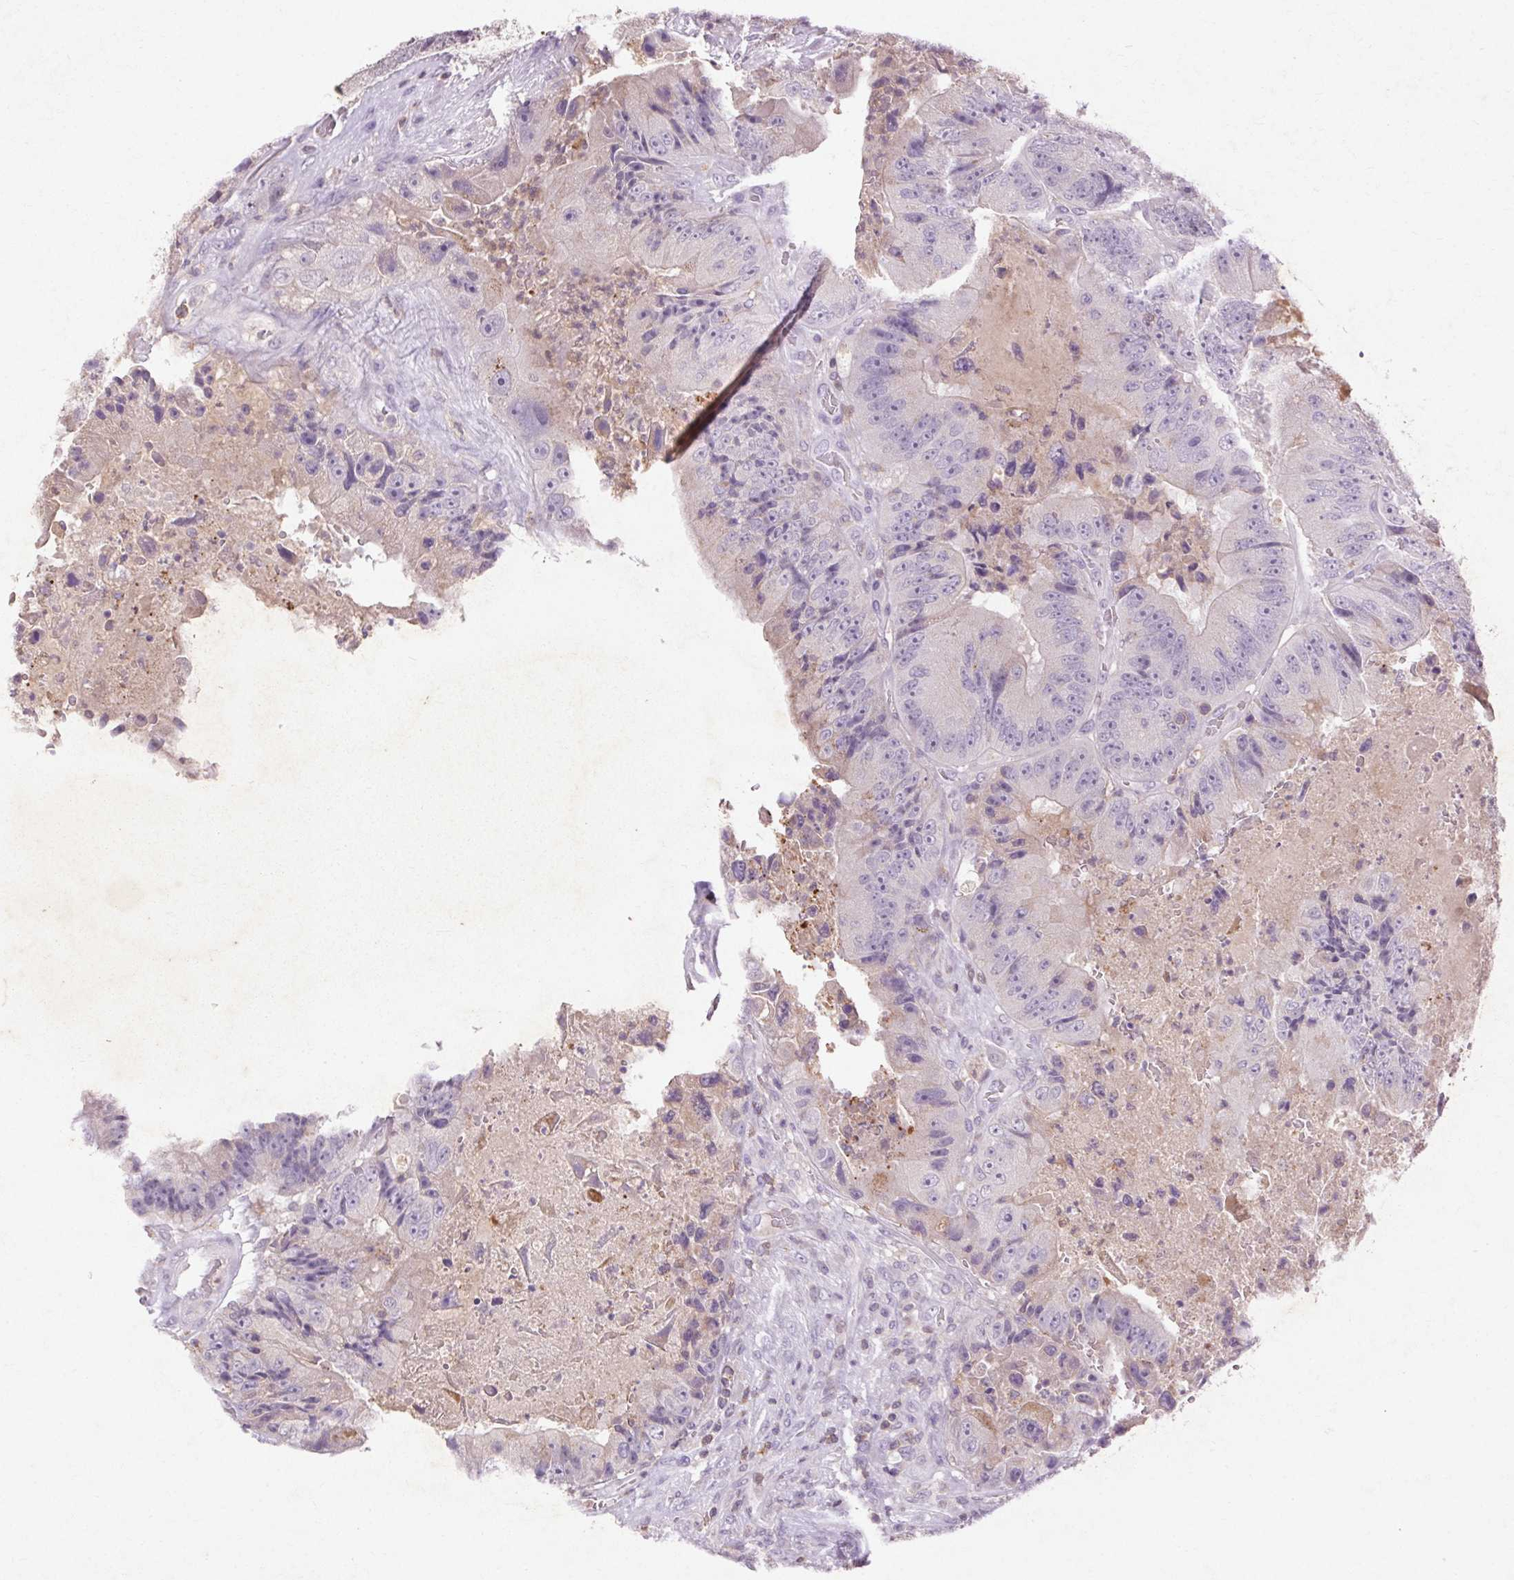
{"staining": {"intensity": "negative", "quantity": "none", "location": "none"}, "tissue": "colorectal cancer", "cell_type": "Tumor cells", "image_type": "cancer", "snomed": [{"axis": "morphology", "description": "Adenocarcinoma, NOS"}, {"axis": "topography", "description": "Colon"}], "caption": "Protein analysis of colorectal cancer shows no significant staining in tumor cells. Nuclei are stained in blue.", "gene": "FNDC7", "patient": {"sex": "female", "age": 86}}